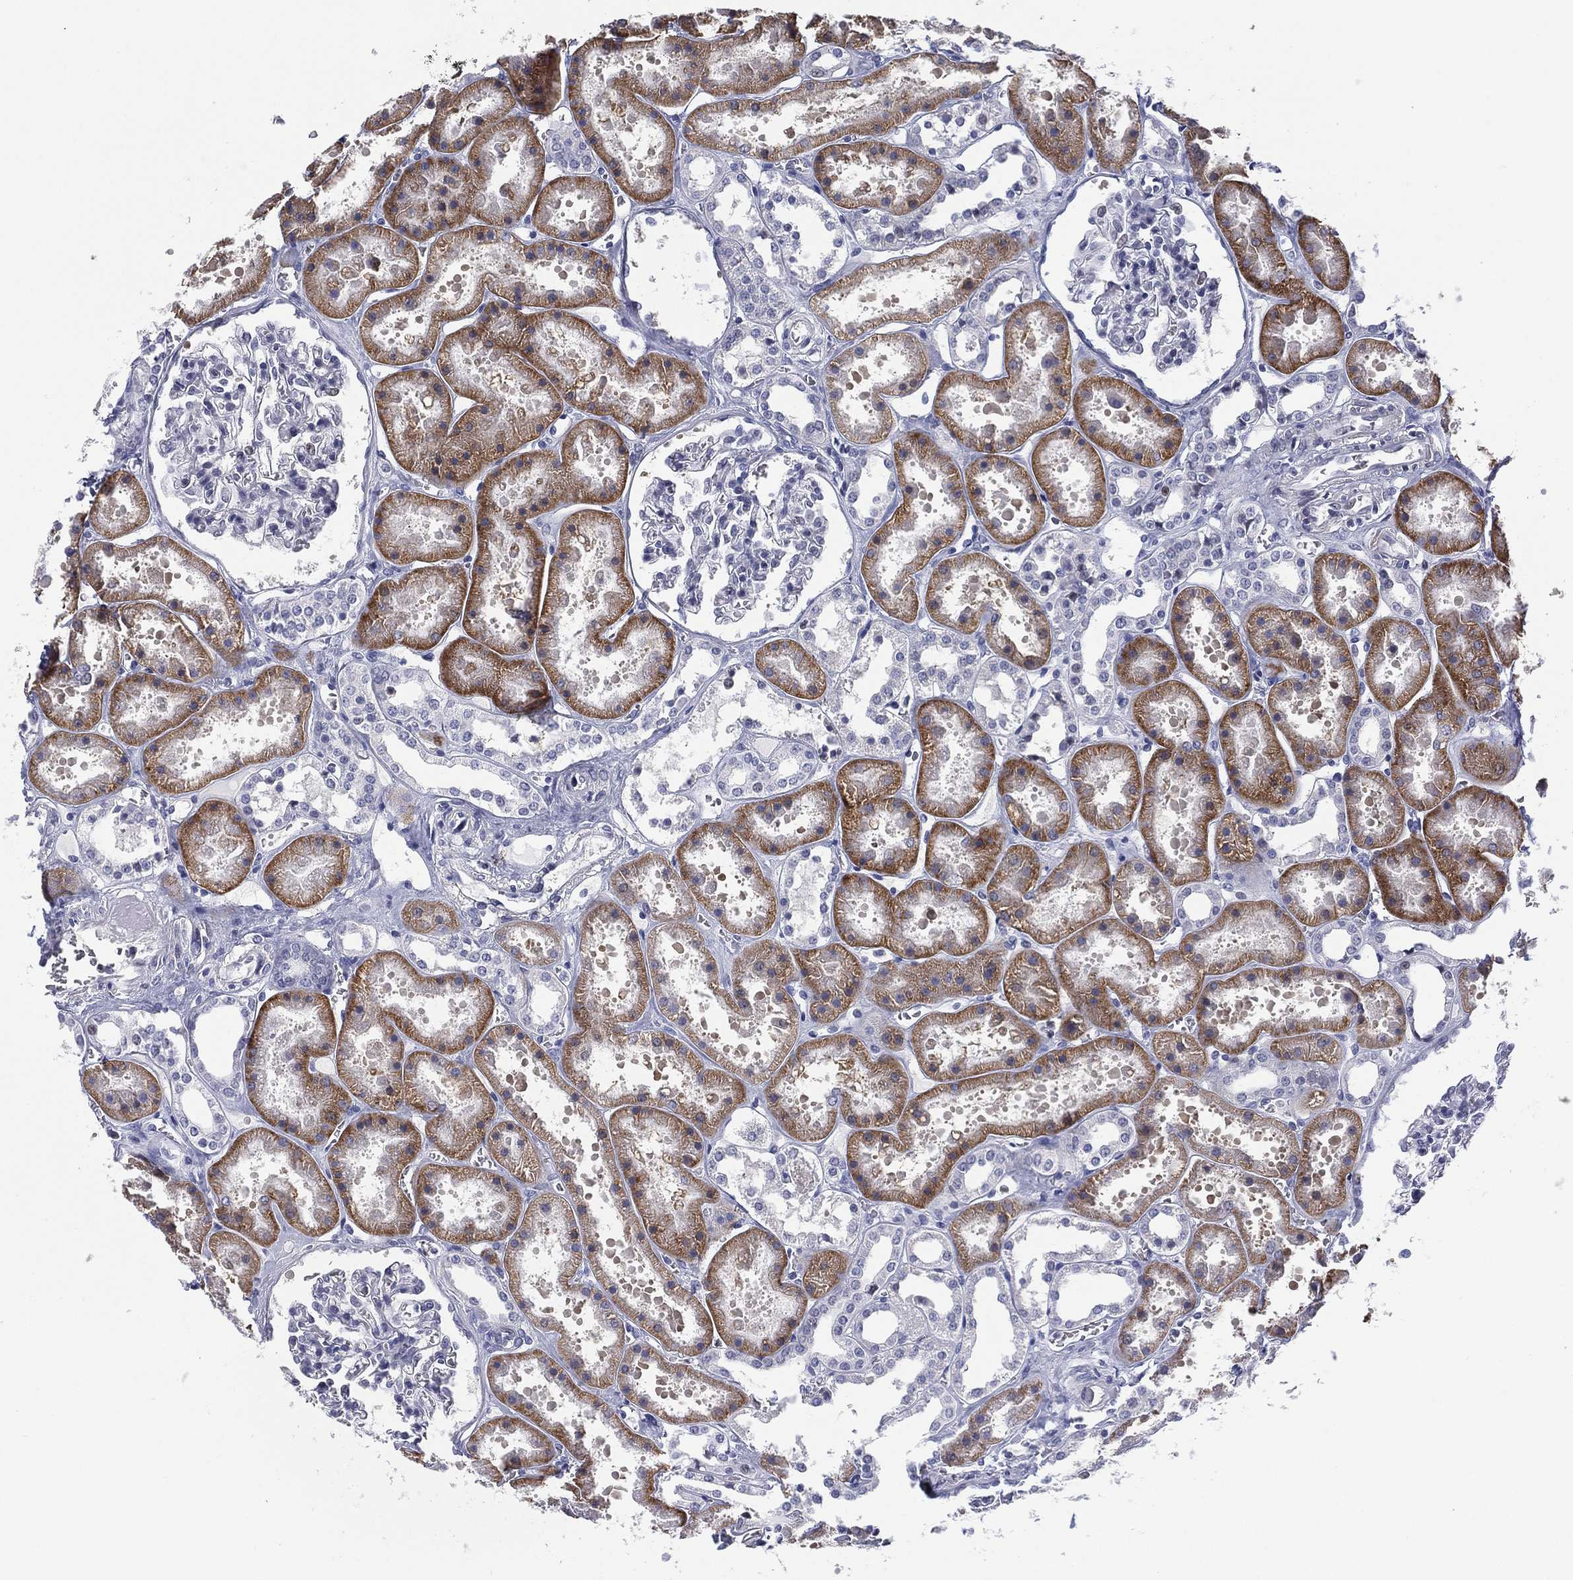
{"staining": {"intensity": "negative", "quantity": "none", "location": "none"}, "tissue": "kidney", "cell_type": "Cells in glomeruli", "image_type": "normal", "snomed": [{"axis": "morphology", "description": "Normal tissue, NOS"}, {"axis": "topography", "description": "Kidney"}], "caption": "High magnification brightfield microscopy of normal kidney stained with DAB (3,3'-diaminobenzidine) (brown) and counterstained with hematoxylin (blue): cells in glomeruli show no significant staining.", "gene": "SLC4A4", "patient": {"sex": "female", "age": 41}}